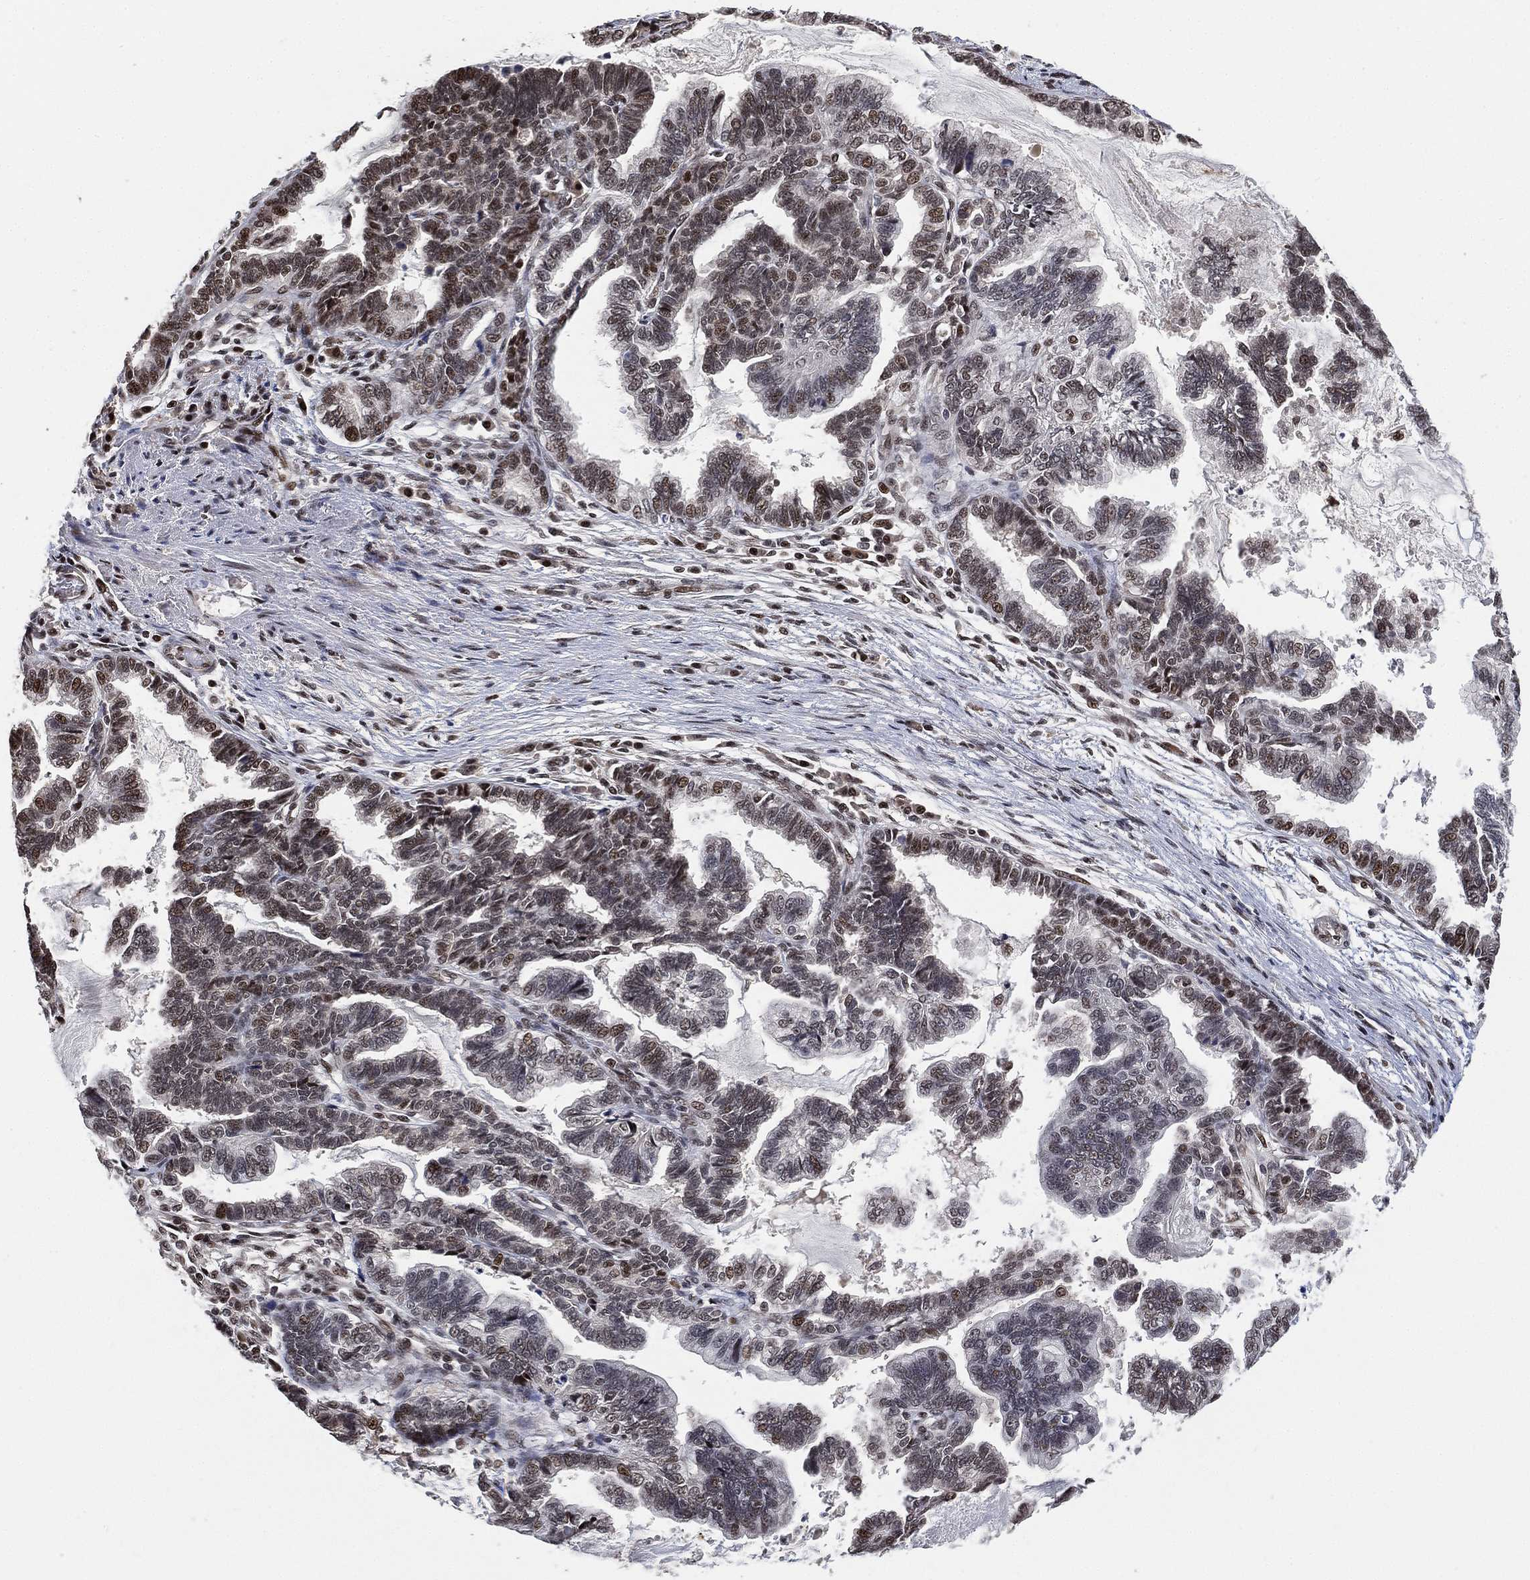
{"staining": {"intensity": "weak", "quantity": "<25%", "location": "nuclear"}, "tissue": "stomach cancer", "cell_type": "Tumor cells", "image_type": "cancer", "snomed": [{"axis": "morphology", "description": "Adenocarcinoma, NOS"}, {"axis": "topography", "description": "Stomach"}], "caption": "There is no significant expression in tumor cells of stomach adenocarcinoma.", "gene": "ZSCAN30", "patient": {"sex": "male", "age": 83}}